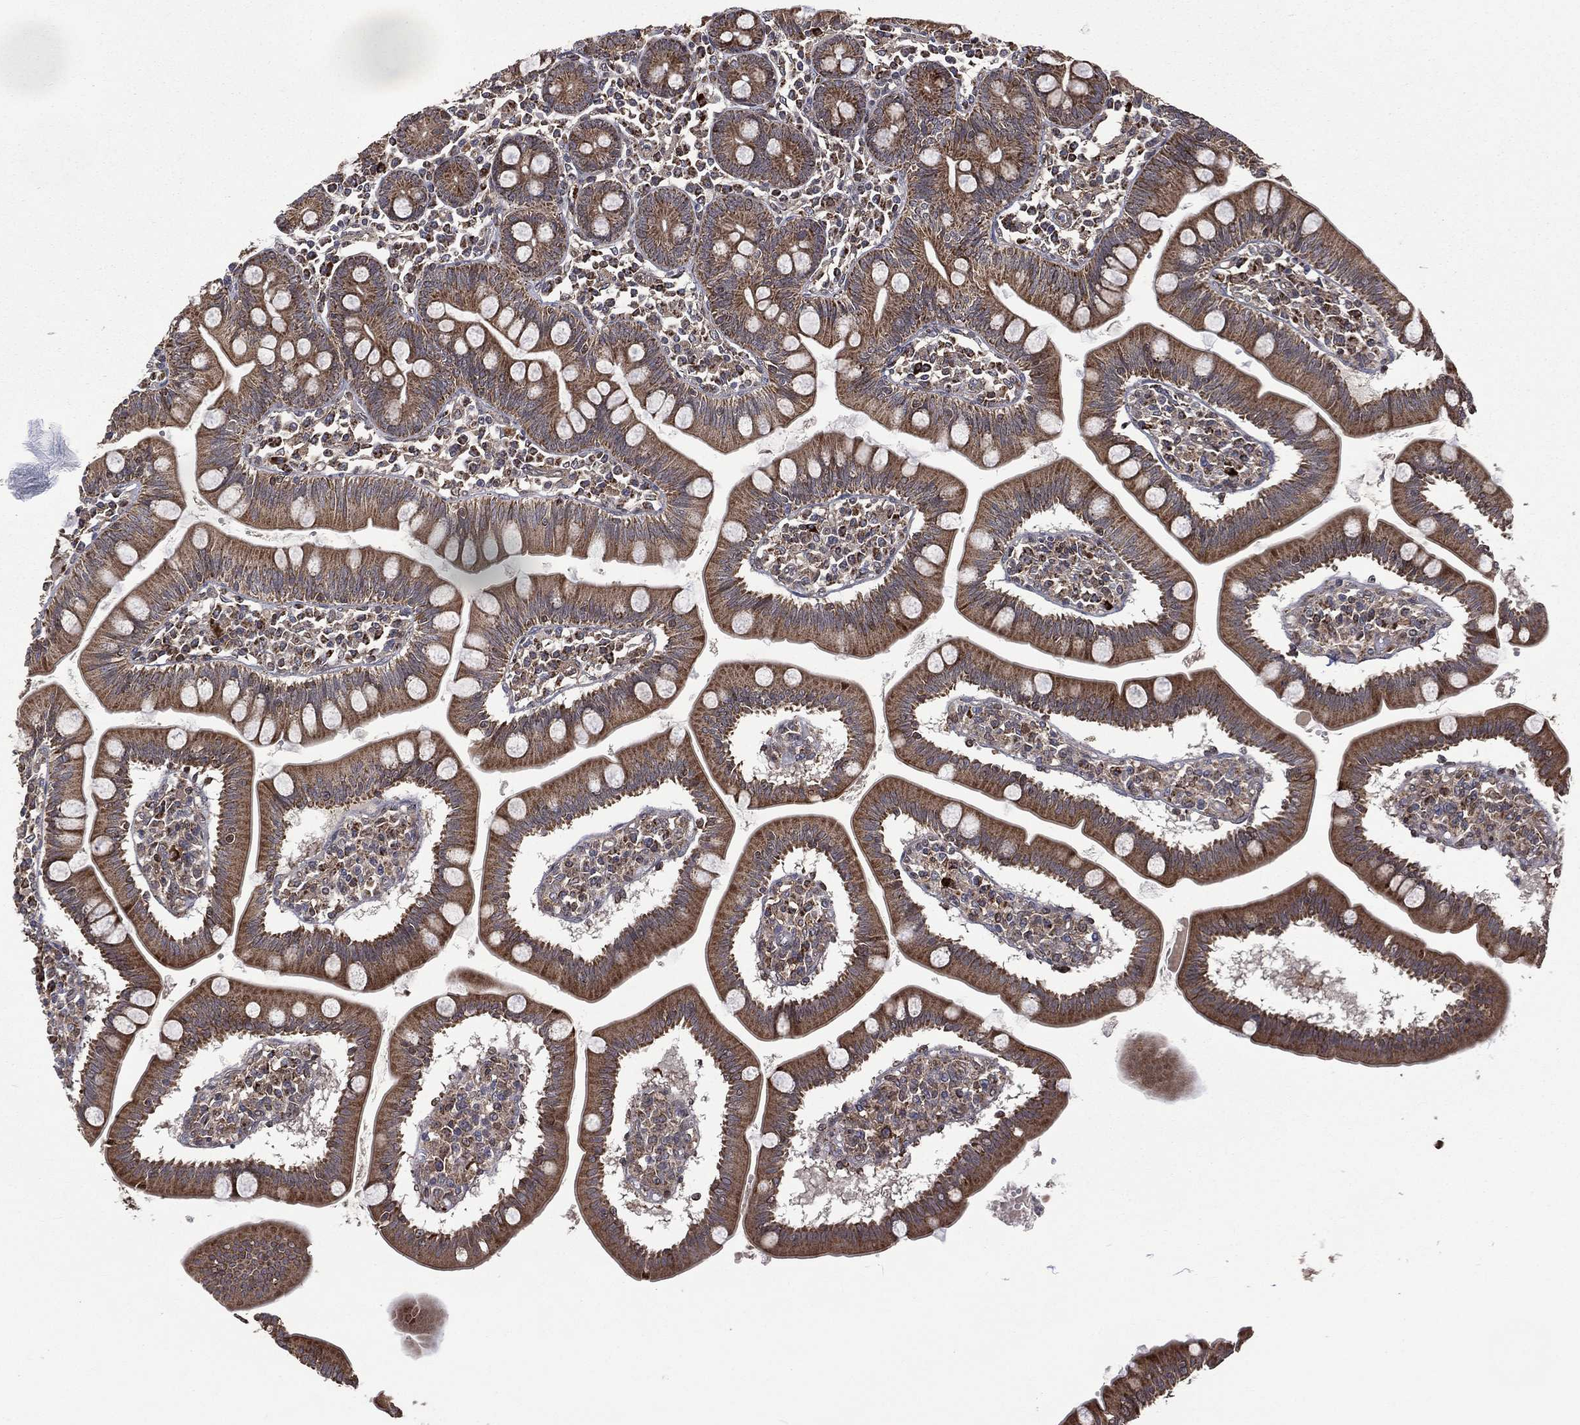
{"staining": {"intensity": "strong", "quantity": ">75%", "location": "cytoplasmic/membranous"}, "tissue": "small intestine", "cell_type": "Glandular cells", "image_type": "normal", "snomed": [{"axis": "morphology", "description": "Normal tissue, NOS"}, {"axis": "topography", "description": "Small intestine"}], "caption": "Immunohistochemistry histopathology image of unremarkable small intestine: small intestine stained using IHC shows high levels of strong protein expression localized specifically in the cytoplasmic/membranous of glandular cells, appearing as a cytoplasmic/membranous brown color.", "gene": "GIMAP6", "patient": {"sex": "male", "age": 88}}